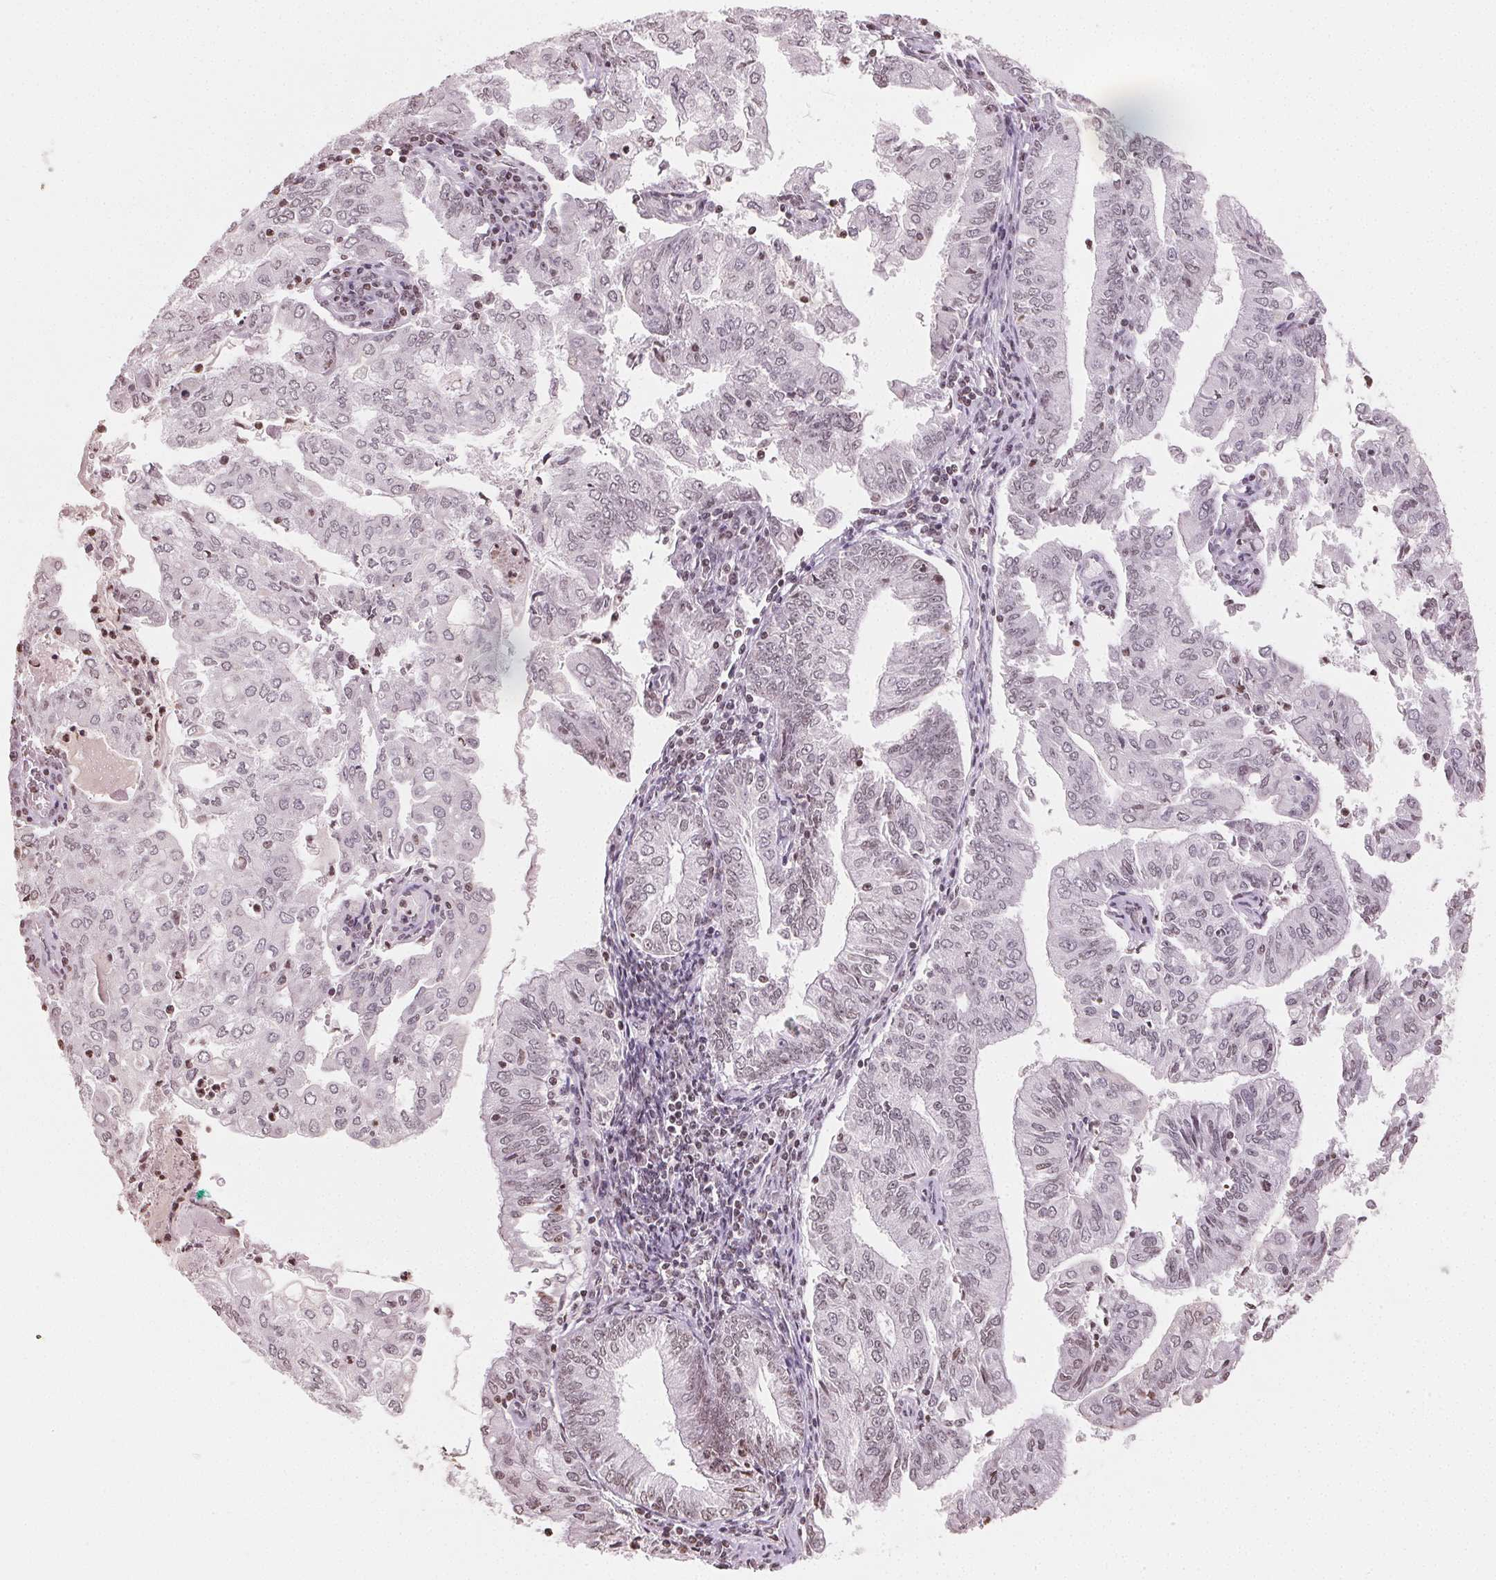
{"staining": {"intensity": "negative", "quantity": "none", "location": "none"}, "tissue": "endometrial cancer", "cell_type": "Tumor cells", "image_type": "cancer", "snomed": [{"axis": "morphology", "description": "Adenocarcinoma, NOS"}, {"axis": "topography", "description": "Endometrium"}], "caption": "There is no significant staining in tumor cells of endometrial adenocarcinoma. (DAB IHC visualized using brightfield microscopy, high magnification).", "gene": "TBP", "patient": {"sex": "female", "age": 61}}